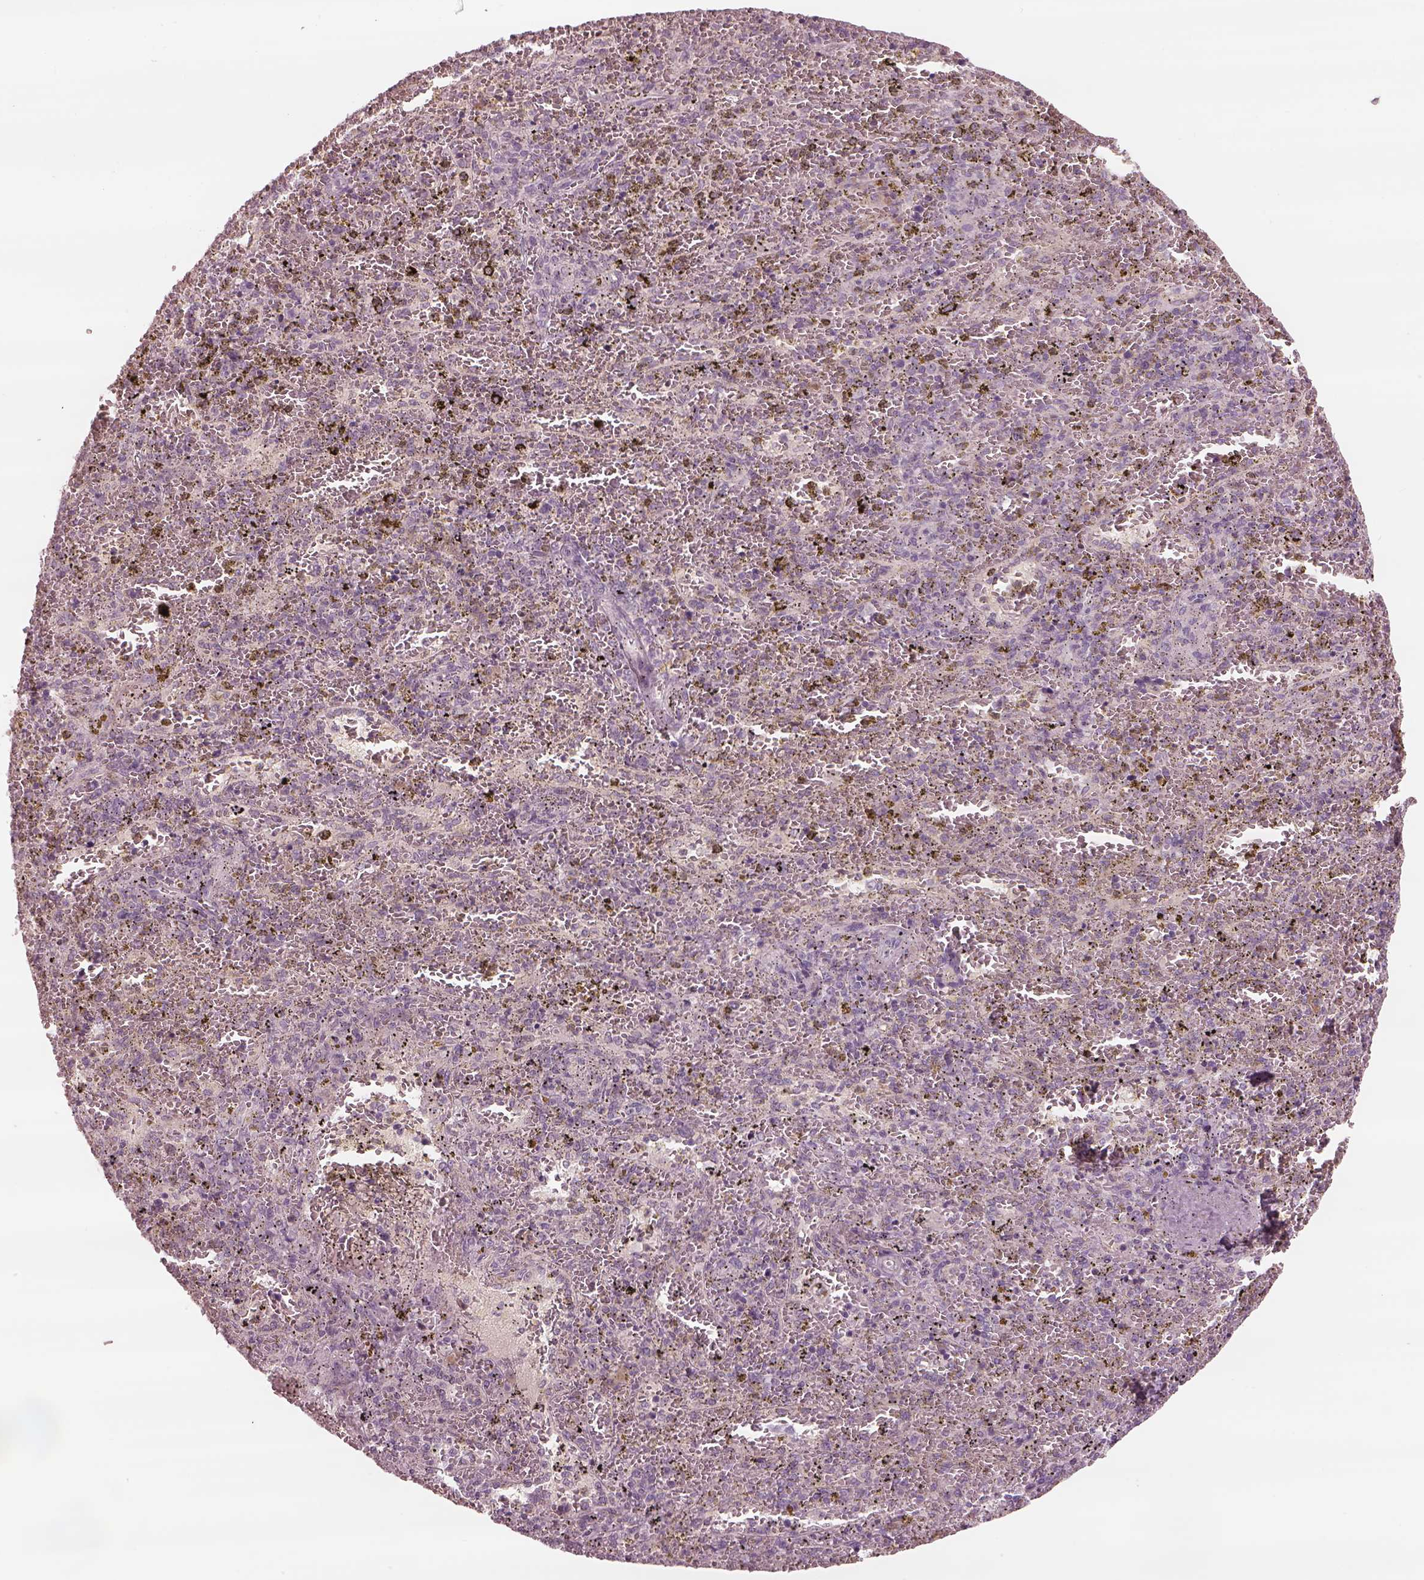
{"staining": {"intensity": "negative", "quantity": "none", "location": "none"}, "tissue": "spleen", "cell_type": "Cells in red pulp", "image_type": "normal", "snomed": [{"axis": "morphology", "description": "Normal tissue, NOS"}, {"axis": "topography", "description": "Spleen"}], "caption": "A high-resolution image shows IHC staining of benign spleen, which exhibits no significant staining in cells in red pulp.", "gene": "MIA", "patient": {"sex": "female", "age": 50}}